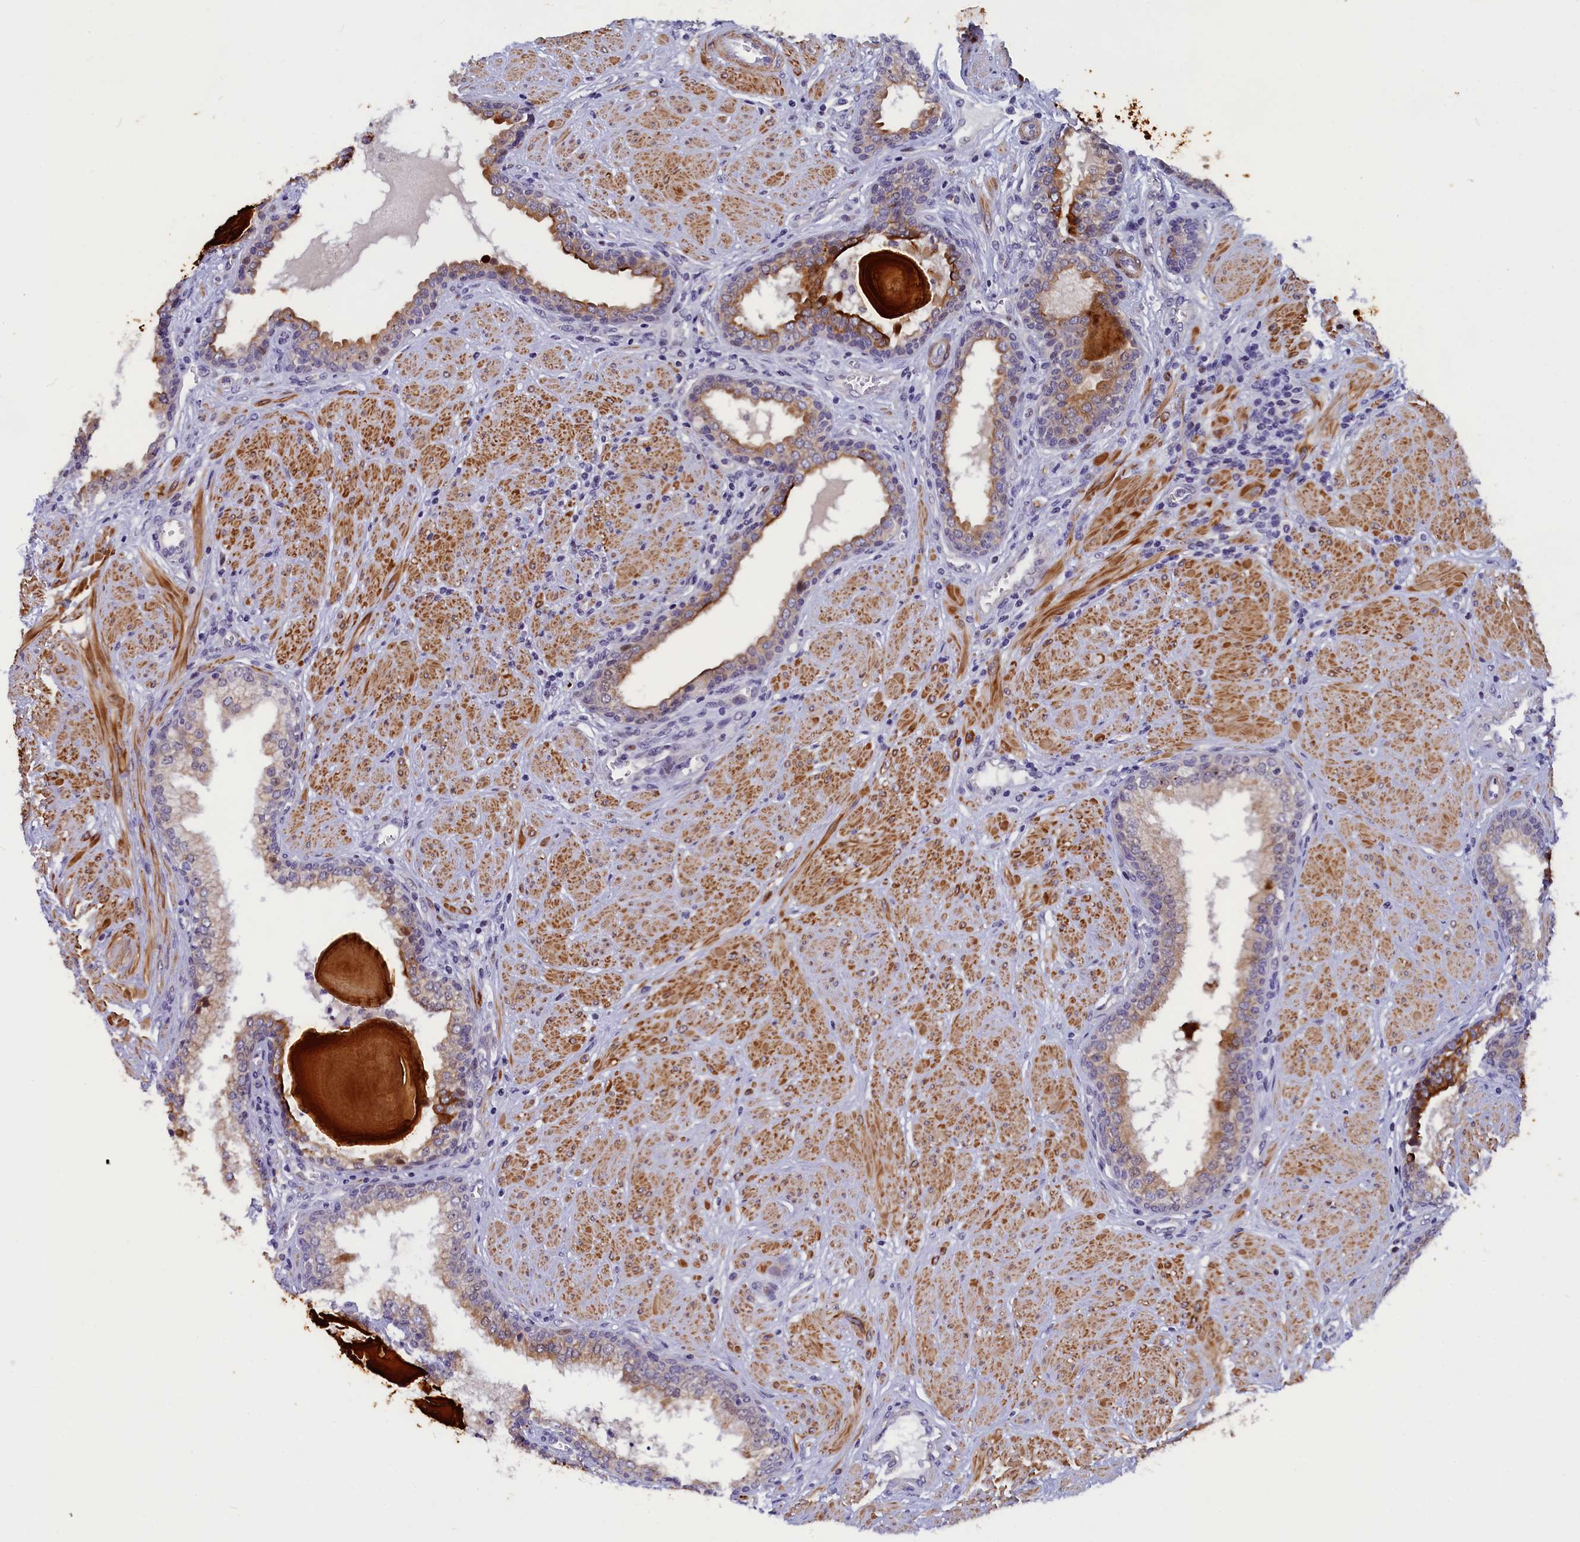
{"staining": {"intensity": "moderate", "quantity": "<25%", "location": "cytoplasmic/membranous"}, "tissue": "prostate", "cell_type": "Glandular cells", "image_type": "normal", "snomed": [{"axis": "morphology", "description": "Normal tissue, NOS"}, {"axis": "topography", "description": "Prostate"}], "caption": "A high-resolution photomicrograph shows IHC staining of normal prostate, which reveals moderate cytoplasmic/membranous expression in approximately <25% of glandular cells.", "gene": "ANKRD34B", "patient": {"sex": "male", "age": 51}}